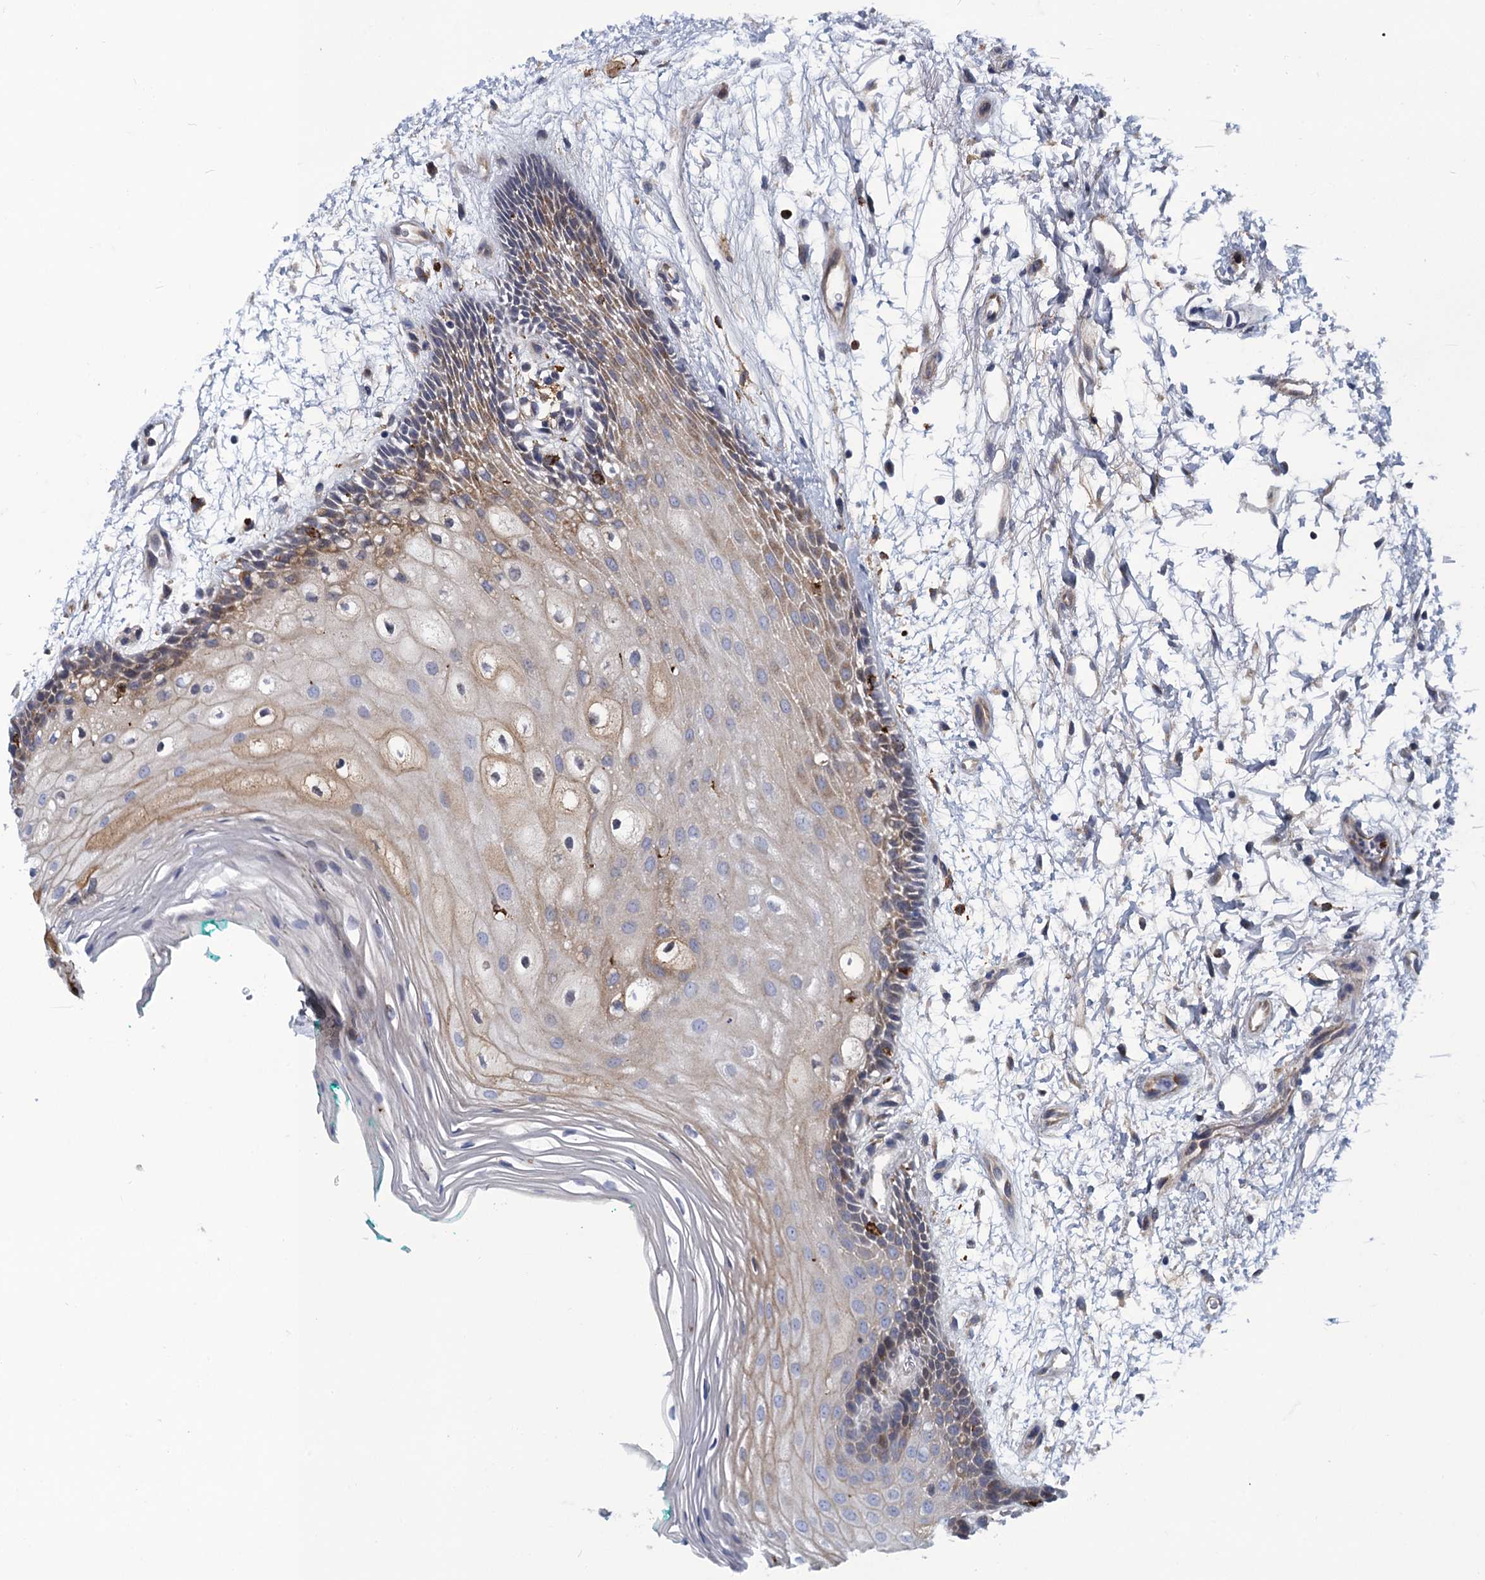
{"staining": {"intensity": "weak", "quantity": "<25%", "location": "cytoplasmic/membranous"}, "tissue": "oral mucosa", "cell_type": "Squamous epithelial cells", "image_type": "normal", "snomed": [{"axis": "morphology", "description": "Normal tissue, NOS"}, {"axis": "topography", "description": "Skeletal muscle"}, {"axis": "topography", "description": "Oral tissue"}, {"axis": "topography", "description": "Peripheral nerve tissue"}], "caption": "Immunohistochemistry (IHC) histopathology image of normal human oral mucosa stained for a protein (brown), which shows no positivity in squamous epithelial cells. (Brightfield microscopy of DAB (3,3'-diaminobenzidine) immunohistochemistry (IHC) at high magnification).", "gene": "DNHD1", "patient": {"sex": "female", "age": 84}}